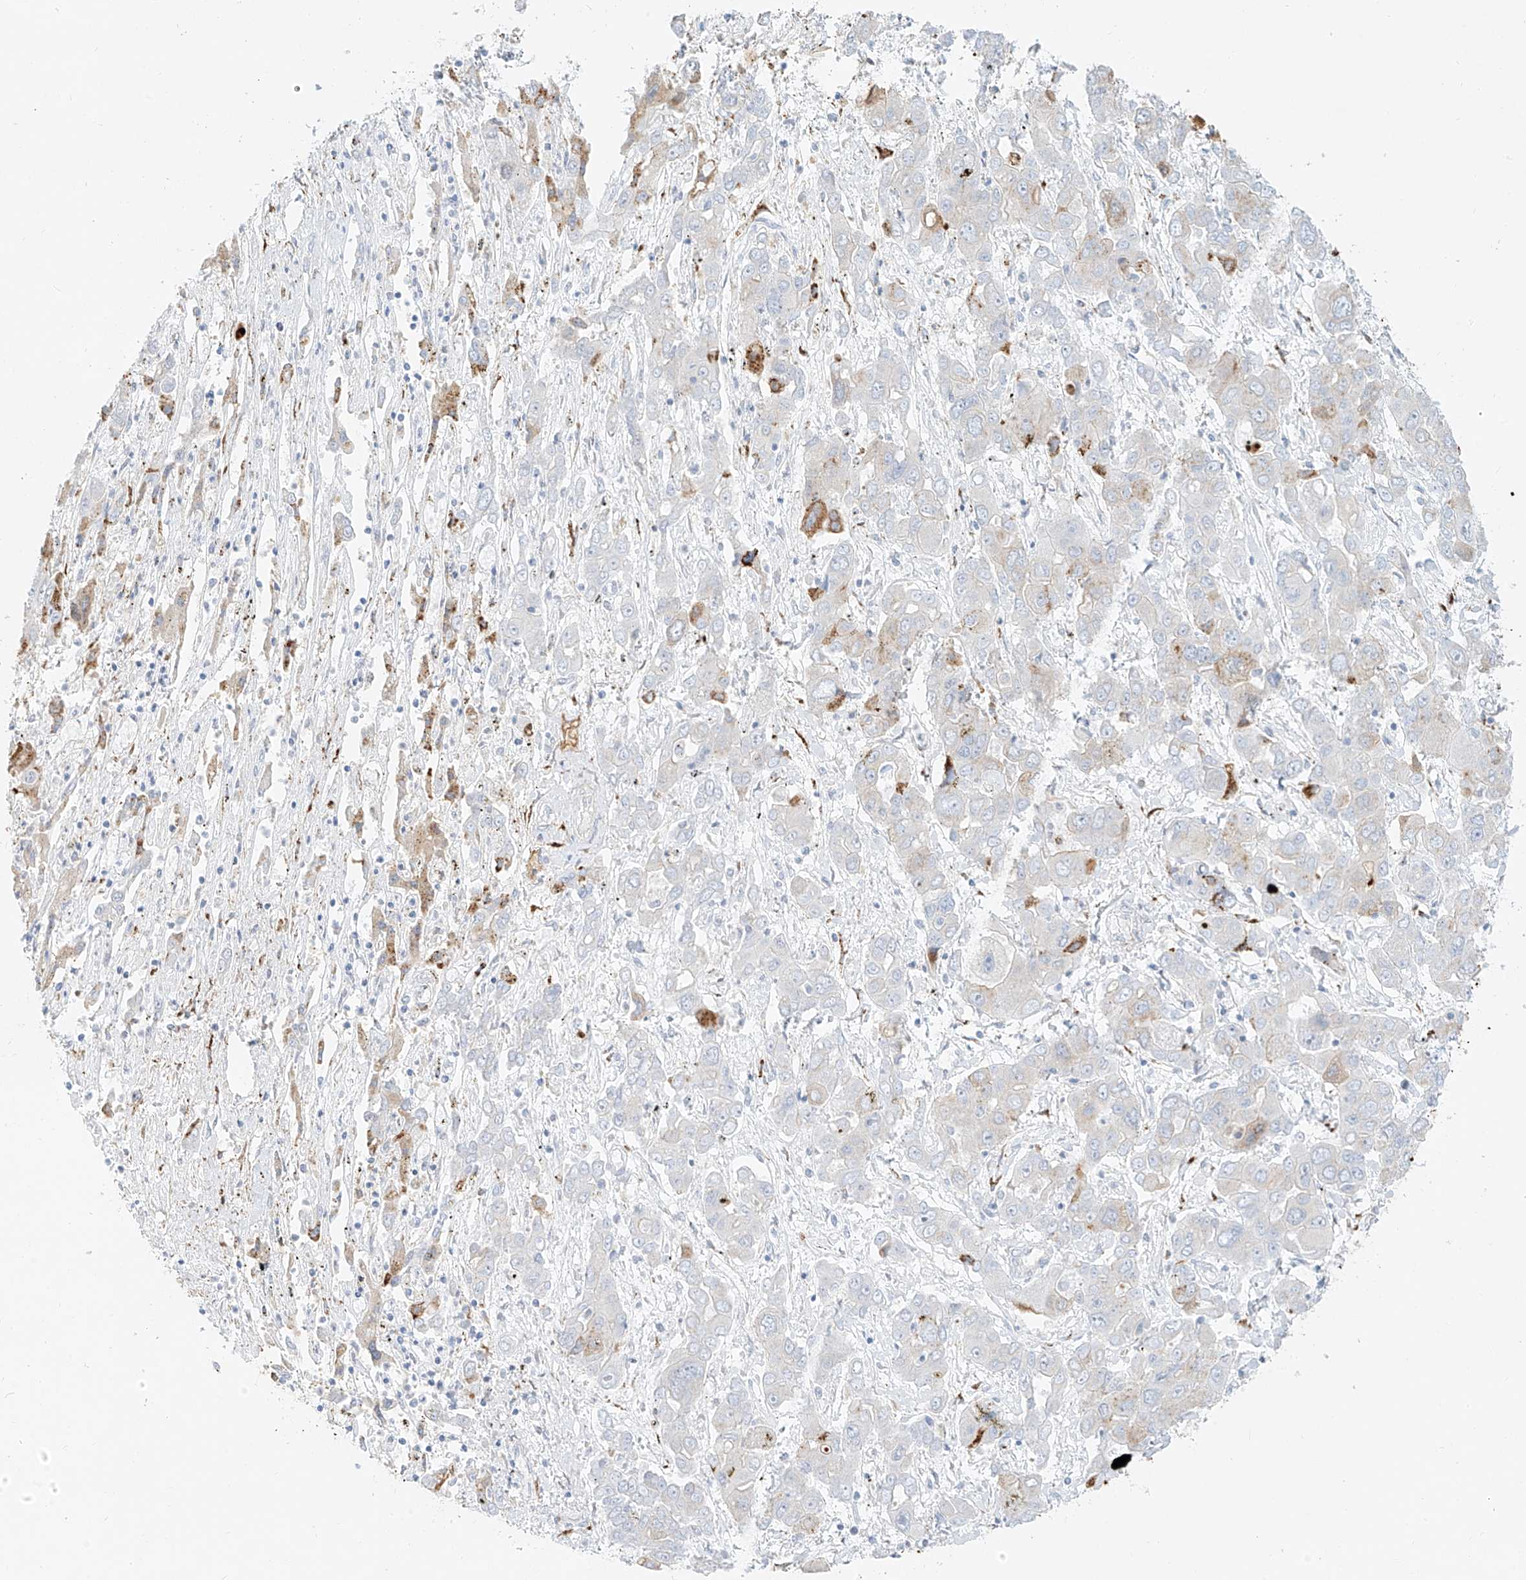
{"staining": {"intensity": "strong", "quantity": "<25%", "location": "cytoplasmic/membranous"}, "tissue": "liver cancer", "cell_type": "Tumor cells", "image_type": "cancer", "snomed": [{"axis": "morphology", "description": "Cholangiocarcinoma"}, {"axis": "topography", "description": "Liver"}], "caption": "There is medium levels of strong cytoplasmic/membranous staining in tumor cells of cholangiocarcinoma (liver), as demonstrated by immunohistochemical staining (brown color).", "gene": "OCSTAMP", "patient": {"sex": "male", "age": 67}}